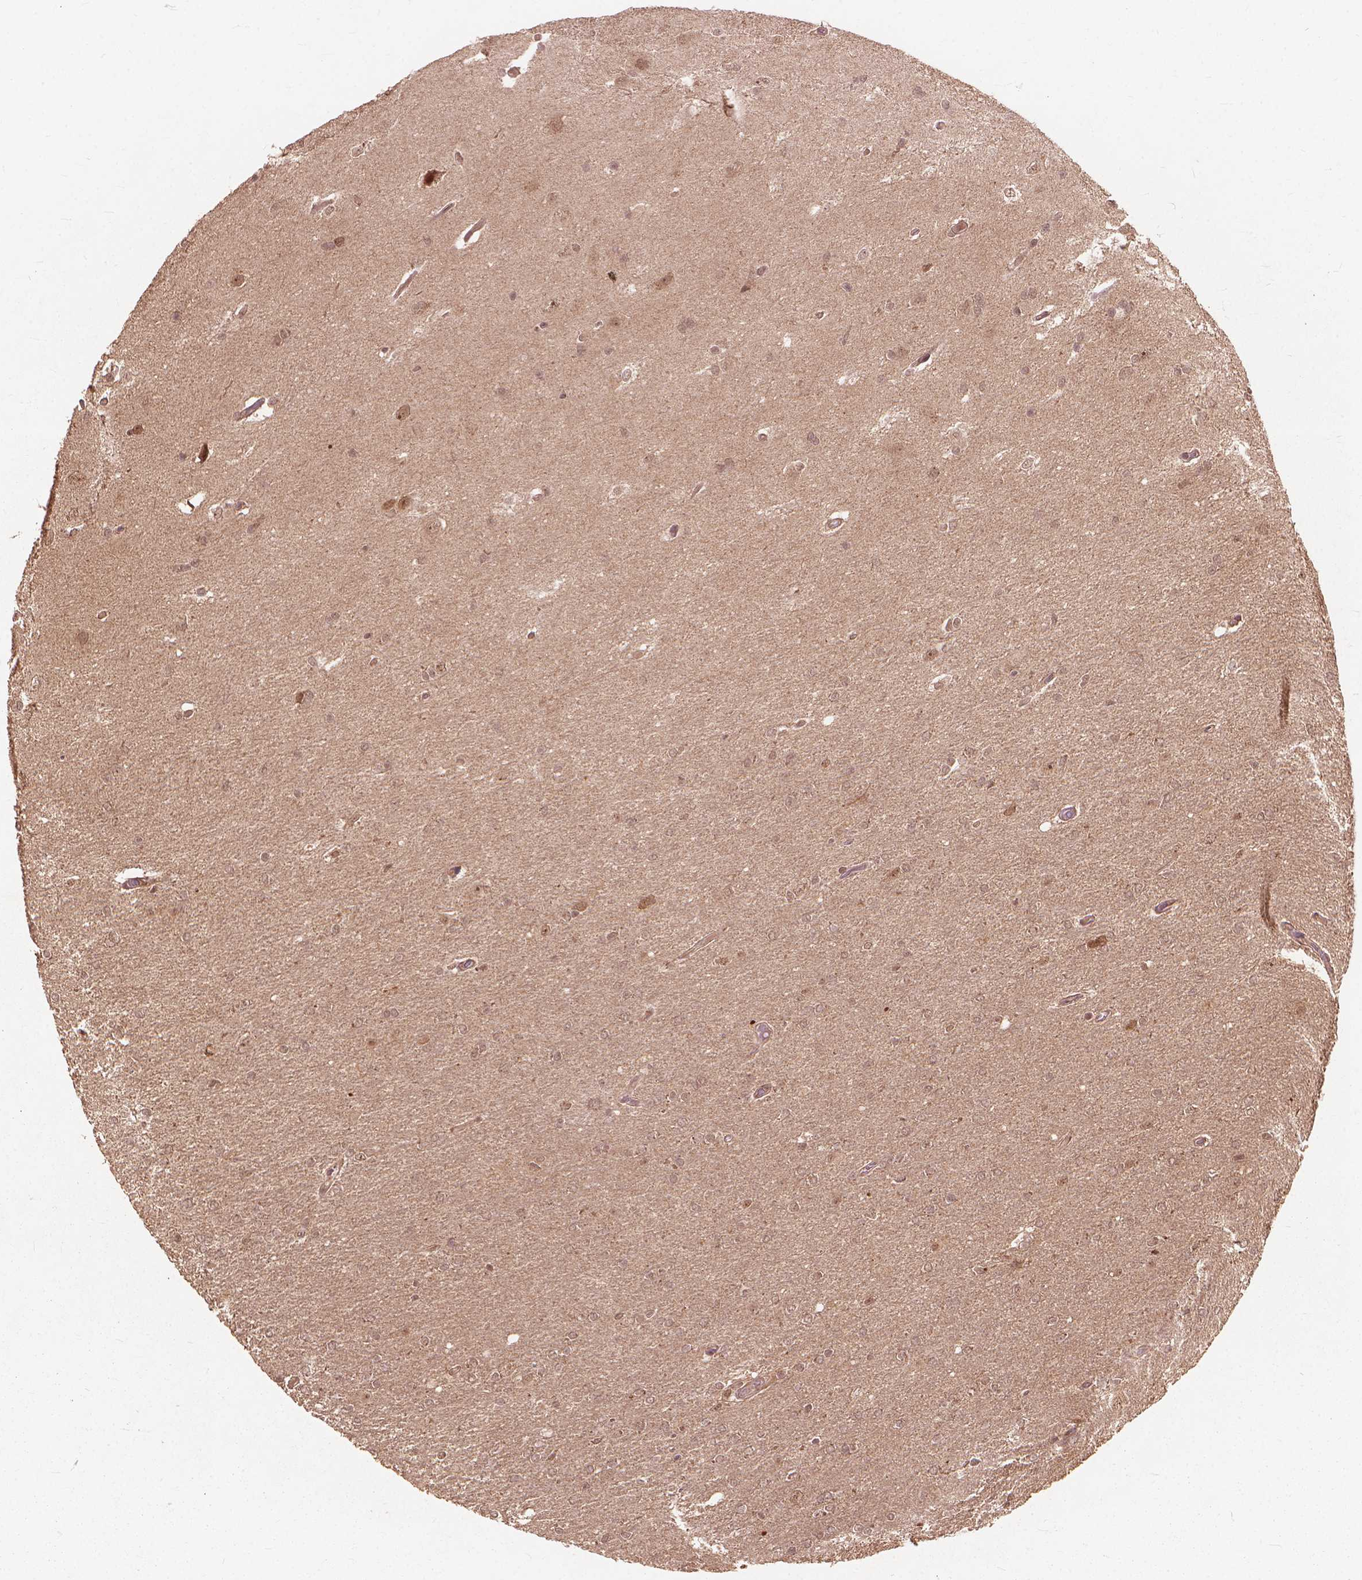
{"staining": {"intensity": "weak", "quantity": ">75%", "location": "nuclear"}, "tissue": "glioma", "cell_type": "Tumor cells", "image_type": "cancer", "snomed": [{"axis": "morphology", "description": "Glioma, malignant, High grade"}, {"axis": "topography", "description": "Cerebral cortex"}], "caption": "Weak nuclear expression for a protein is seen in about >75% of tumor cells of malignant high-grade glioma using immunohistochemistry.", "gene": "SSU72", "patient": {"sex": "male", "age": 70}}